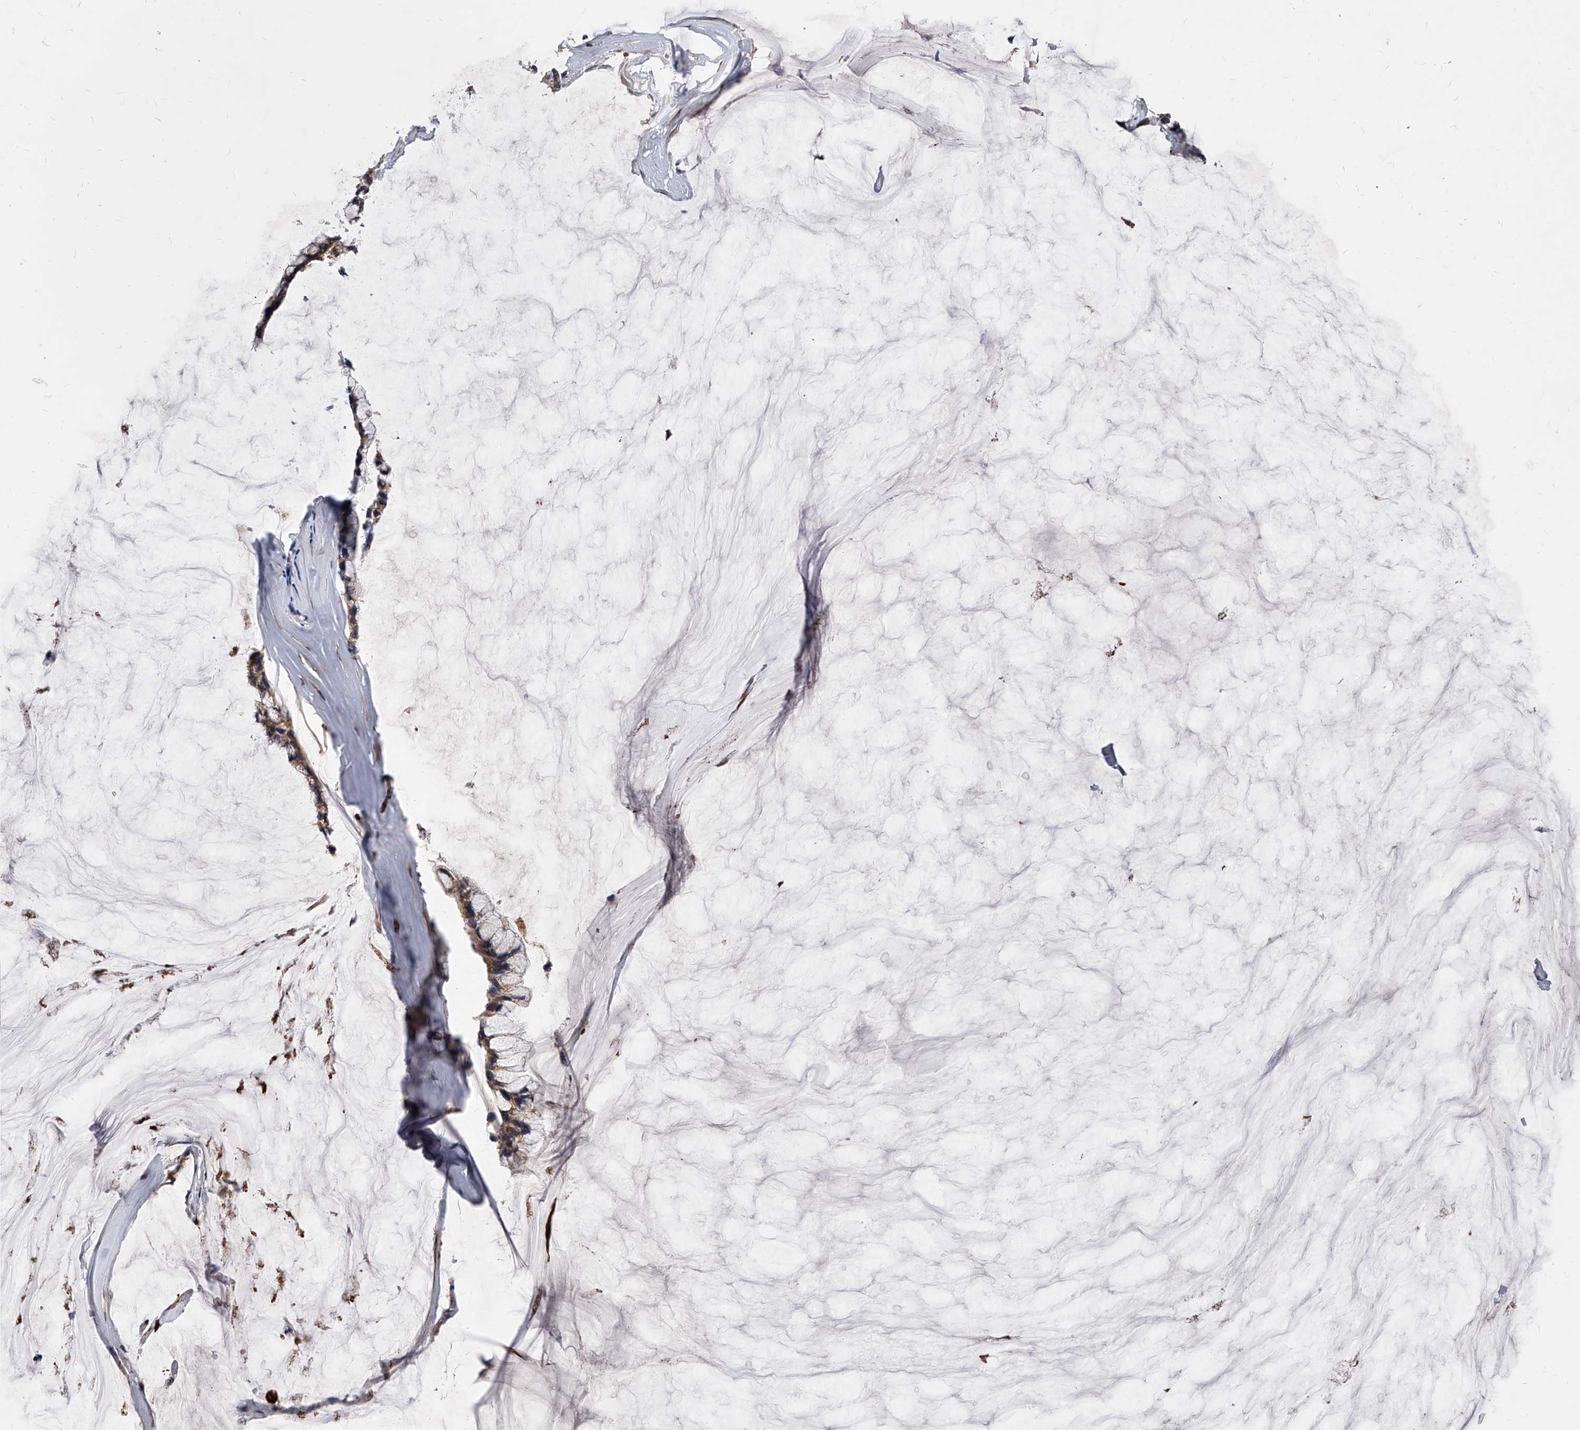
{"staining": {"intensity": "moderate", "quantity": ">75%", "location": "cytoplasmic/membranous"}, "tissue": "ovarian cancer", "cell_type": "Tumor cells", "image_type": "cancer", "snomed": [{"axis": "morphology", "description": "Cystadenocarcinoma, mucinous, NOS"}, {"axis": "topography", "description": "Ovary"}], "caption": "Immunohistochemical staining of ovarian cancer (mucinous cystadenocarcinoma) exhibits moderate cytoplasmic/membranous protein staining in about >75% of tumor cells. The protein of interest is stained brown, and the nuclei are stained in blue (DAB (3,3'-diaminobenzidine) IHC with brightfield microscopy, high magnification).", "gene": "SOBP", "patient": {"sex": "female", "age": 39}}